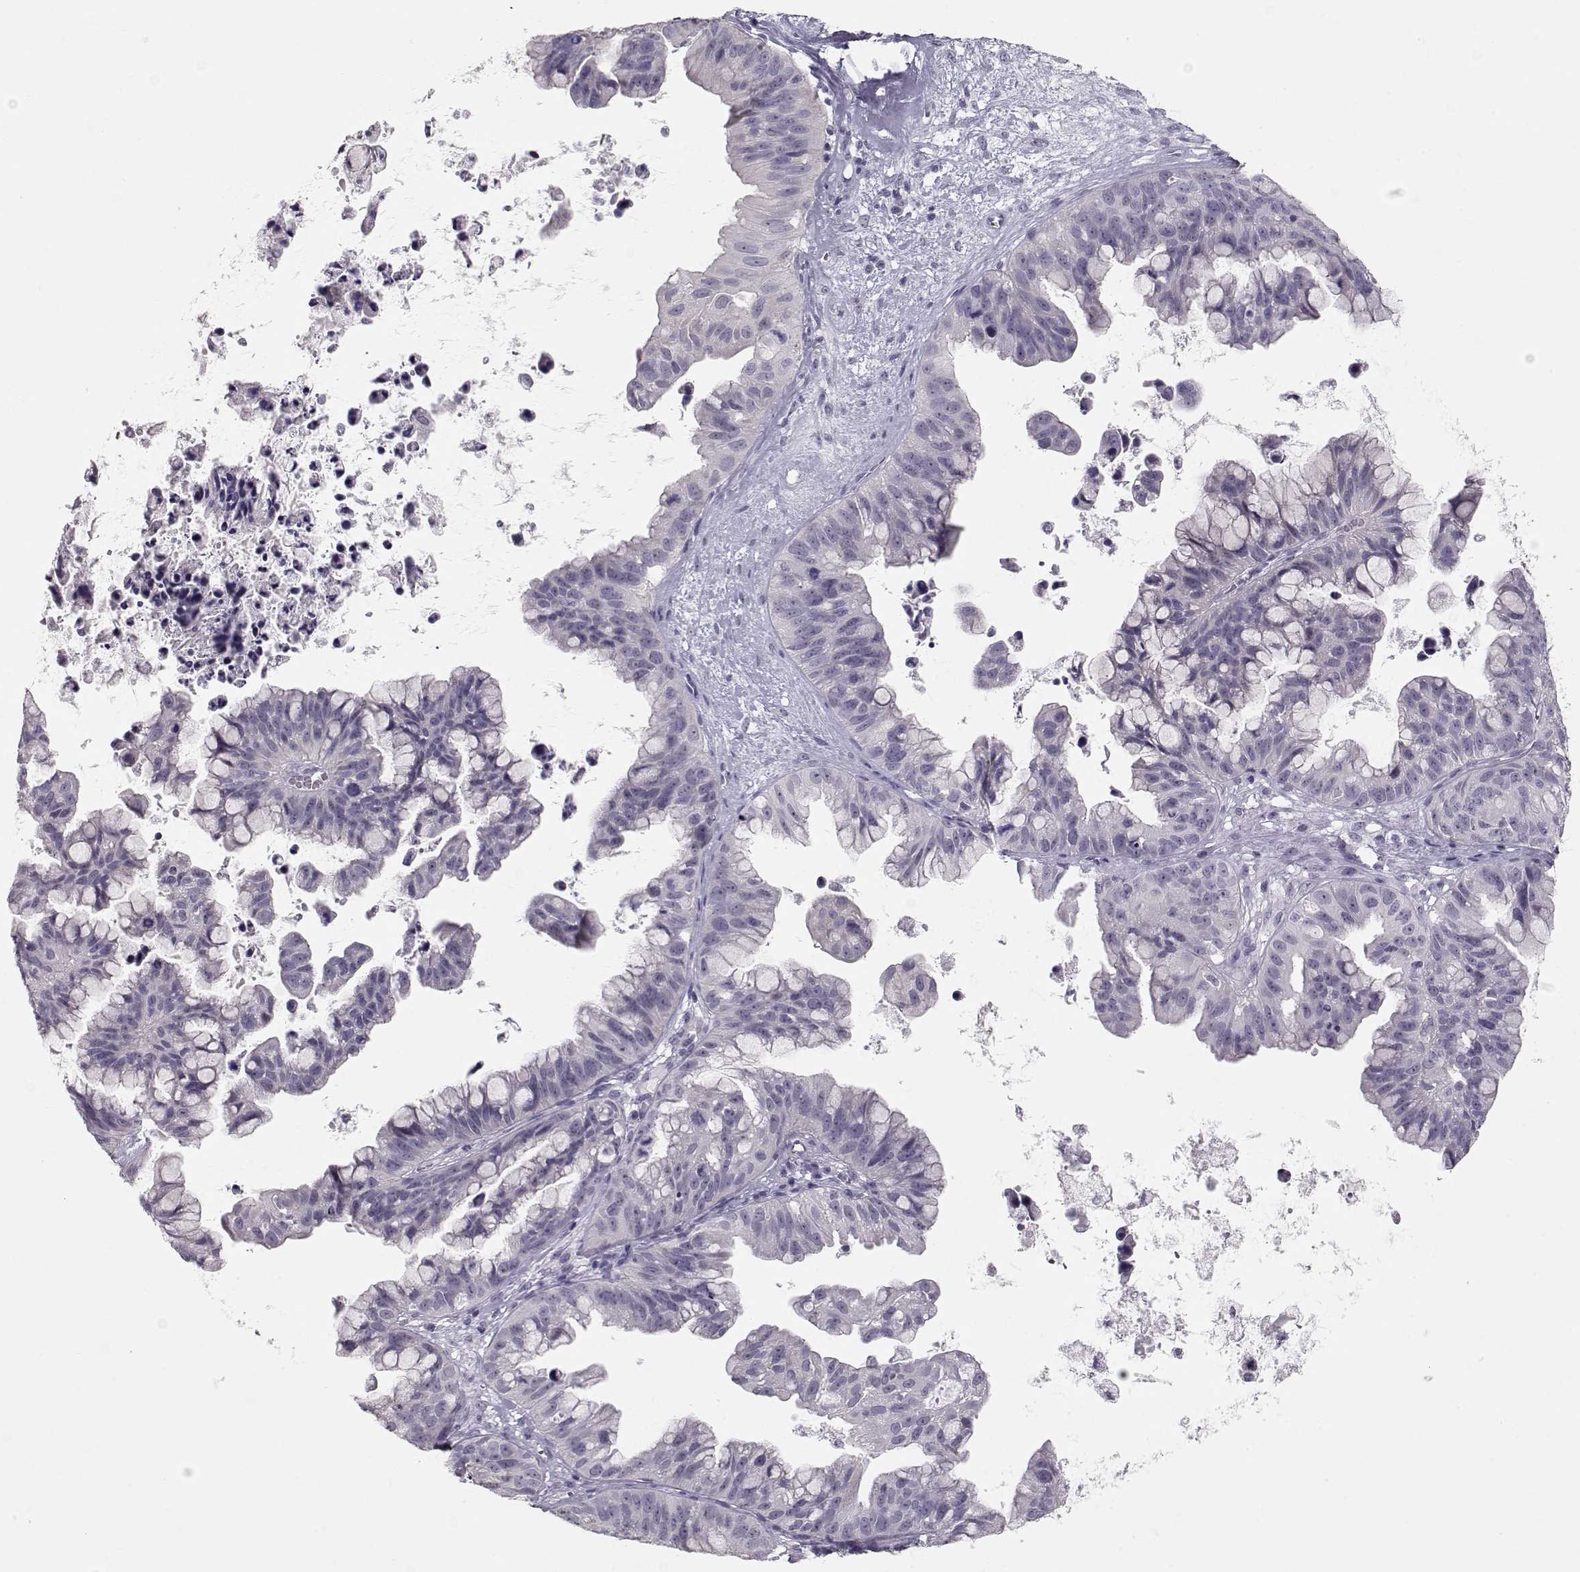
{"staining": {"intensity": "negative", "quantity": "none", "location": "none"}, "tissue": "ovarian cancer", "cell_type": "Tumor cells", "image_type": "cancer", "snomed": [{"axis": "morphology", "description": "Cystadenocarcinoma, mucinous, NOS"}, {"axis": "topography", "description": "Ovary"}], "caption": "This is an IHC micrograph of ovarian cancer (mucinous cystadenocarcinoma). There is no staining in tumor cells.", "gene": "FAM205A", "patient": {"sex": "female", "age": 76}}